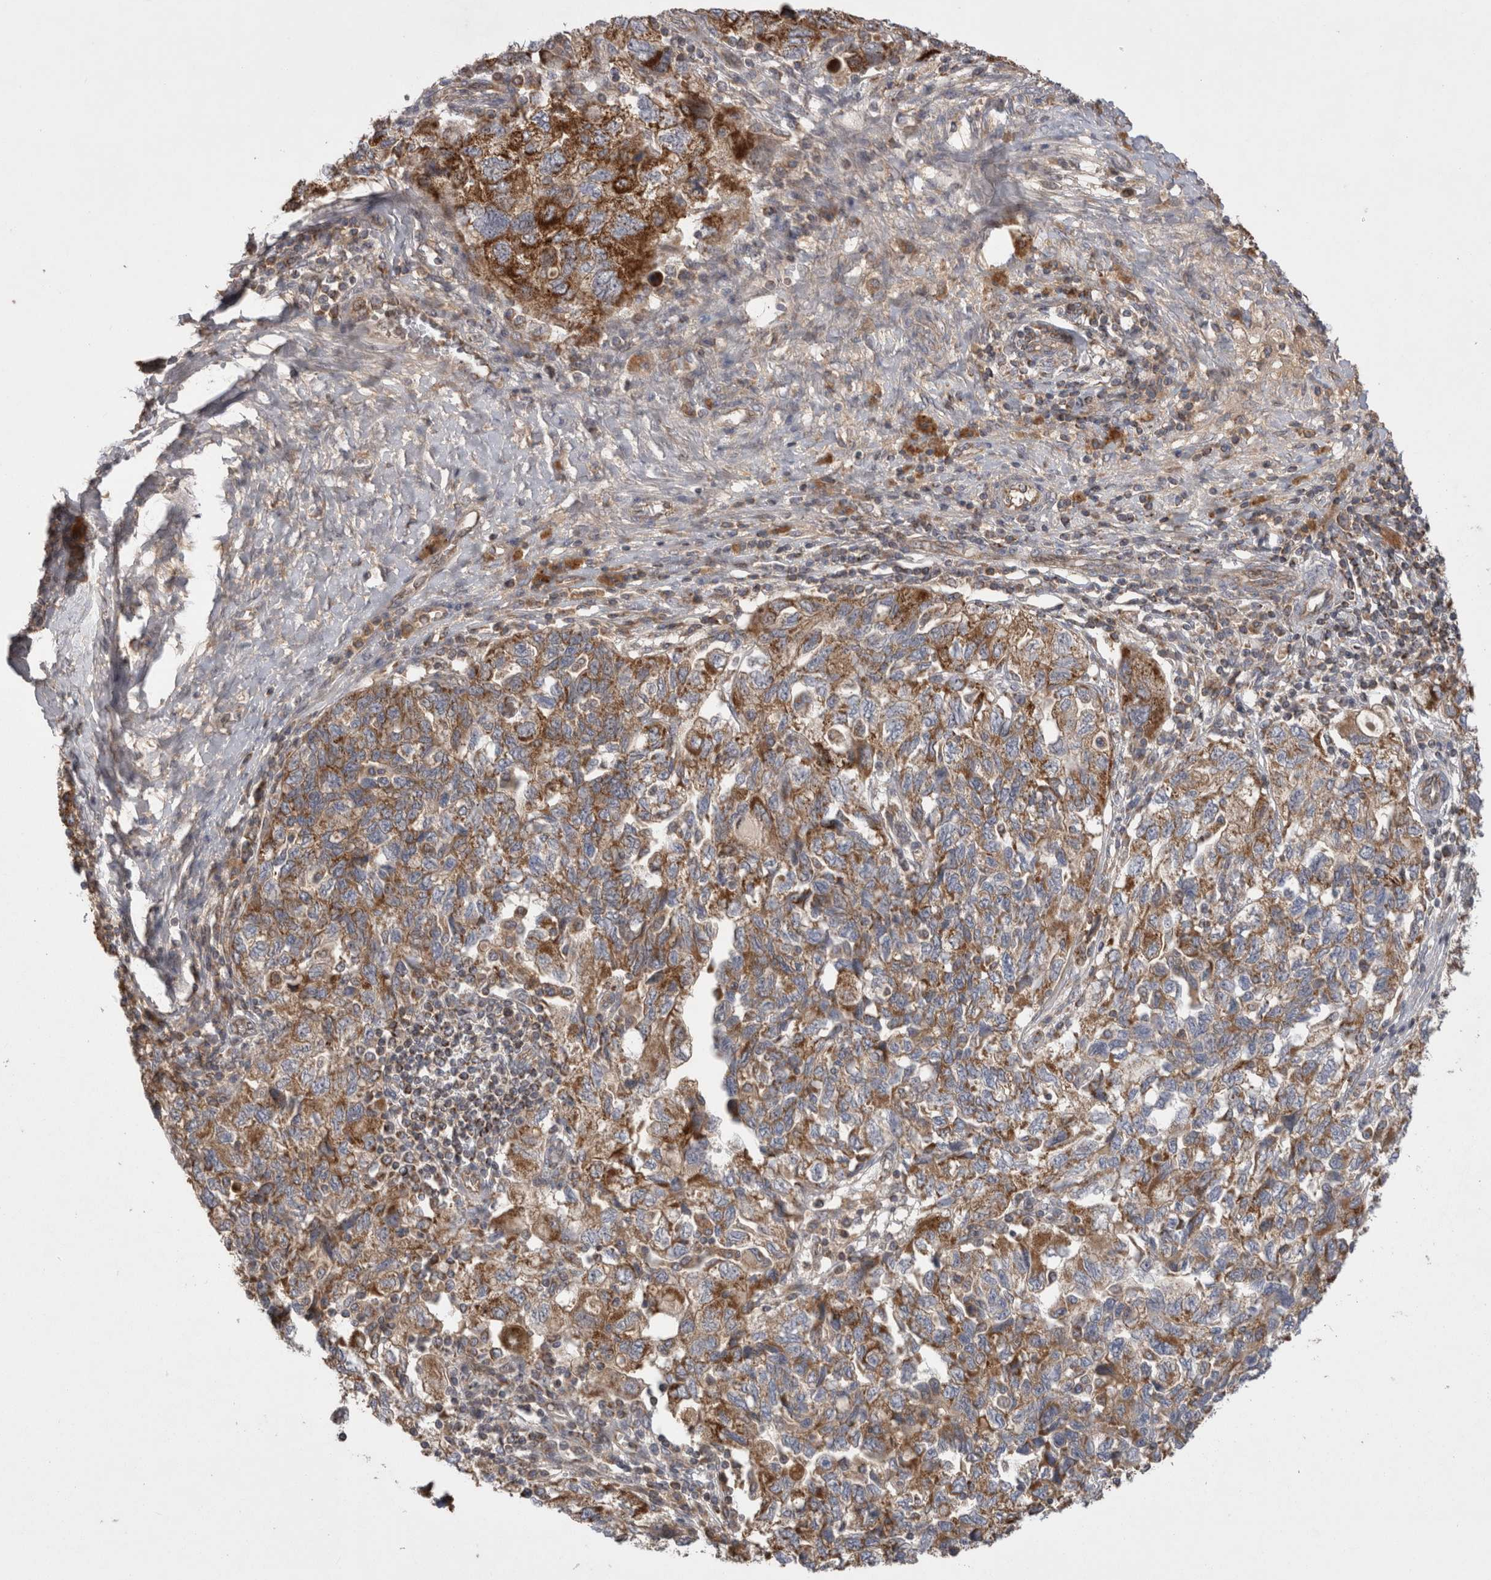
{"staining": {"intensity": "moderate", "quantity": ">75%", "location": "cytoplasmic/membranous"}, "tissue": "ovarian cancer", "cell_type": "Tumor cells", "image_type": "cancer", "snomed": [{"axis": "morphology", "description": "Carcinoma, NOS"}, {"axis": "morphology", "description": "Cystadenocarcinoma, serous, NOS"}, {"axis": "topography", "description": "Ovary"}], "caption": "Approximately >75% of tumor cells in human ovarian serous cystadenocarcinoma demonstrate moderate cytoplasmic/membranous protein staining as visualized by brown immunohistochemical staining.", "gene": "DARS2", "patient": {"sex": "female", "age": 69}}